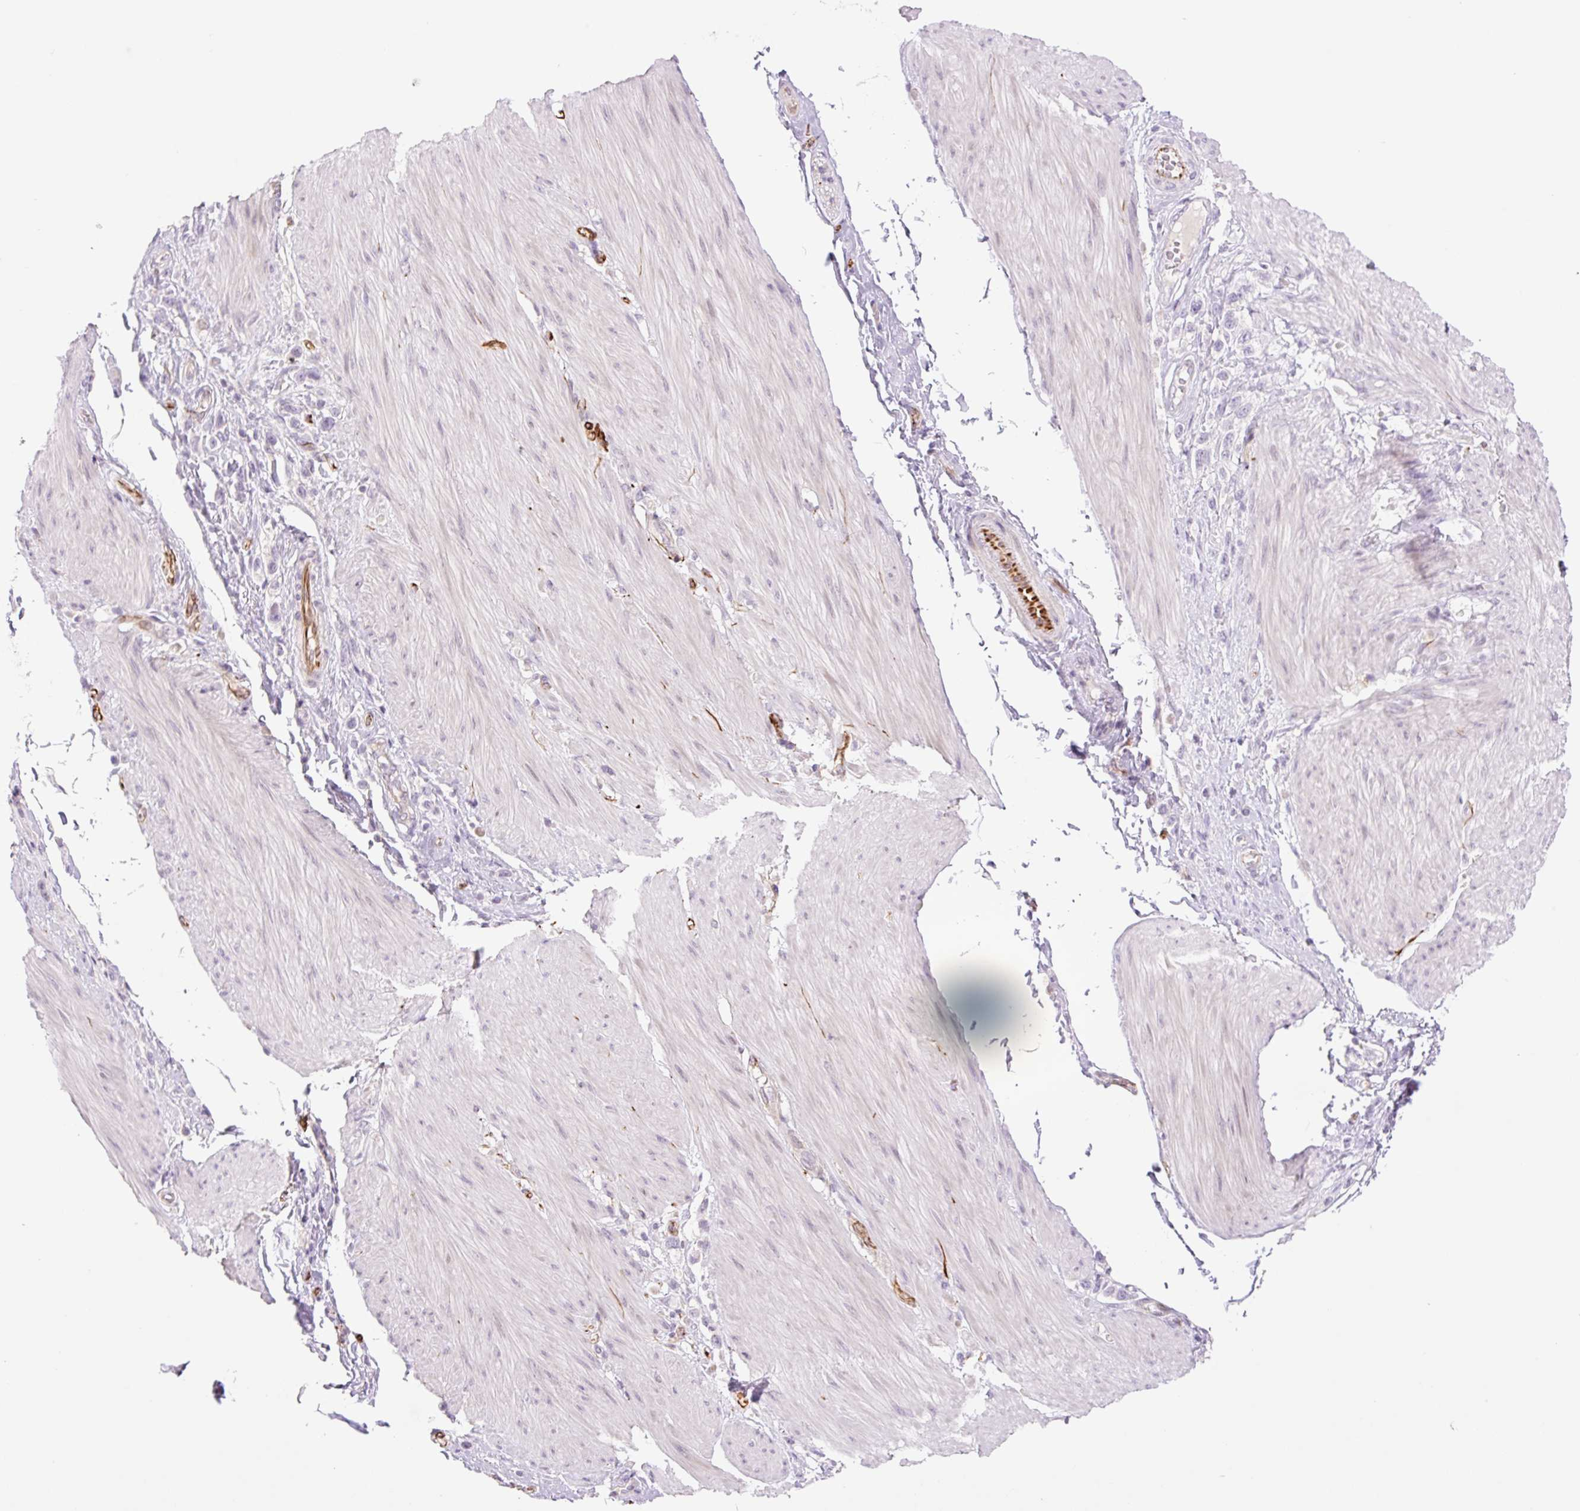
{"staining": {"intensity": "negative", "quantity": "none", "location": "none"}, "tissue": "stomach cancer", "cell_type": "Tumor cells", "image_type": "cancer", "snomed": [{"axis": "morphology", "description": "Adenocarcinoma, NOS"}, {"axis": "topography", "description": "Stomach"}], "caption": "Immunohistochemistry image of neoplastic tissue: human stomach cancer stained with DAB exhibits no significant protein staining in tumor cells.", "gene": "ZFYVE21", "patient": {"sex": "female", "age": 65}}